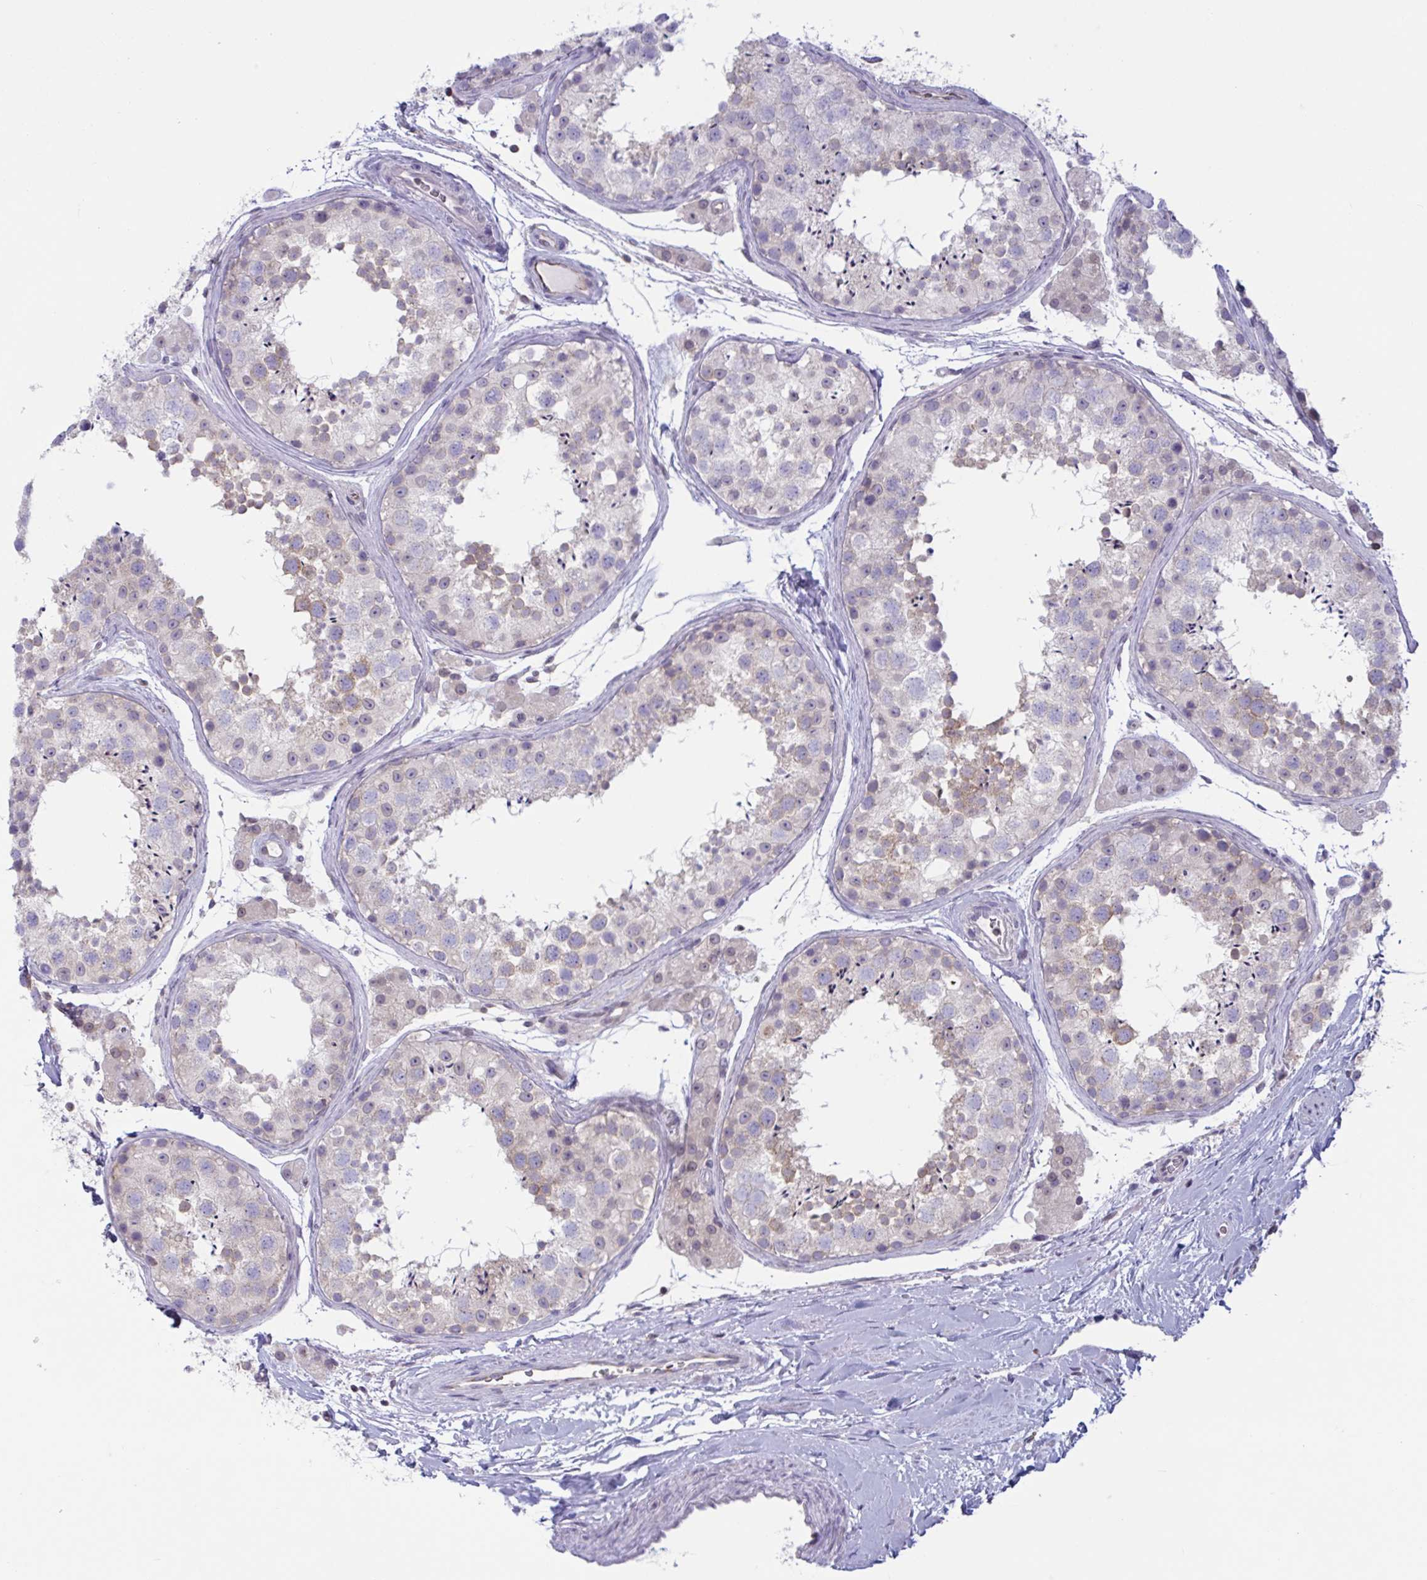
{"staining": {"intensity": "moderate", "quantity": "<25%", "location": "cytoplasmic/membranous"}, "tissue": "testis", "cell_type": "Cells in seminiferous ducts", "image_type": "normal", "snomed": [{"axis": "morphology", "description": "Normal tissue, NOS"}, {"axis": "topography", "description": "Testis"}], "caption": "Testis stained with DAB (3,3'-diaminobenzidine) IHC reveals low levels of moderate cytoplasmic/membranous positivity in approximately <25% of cells in seminiferous ducts. The staining is performed using DAB (3,3'-diaminobenzidine) brown chromogen to label protein expression. The nuclei are counter-stained blue using hematoxylin.", "gene": "TANK", "patient": {"sex": "male", "age": 41}}